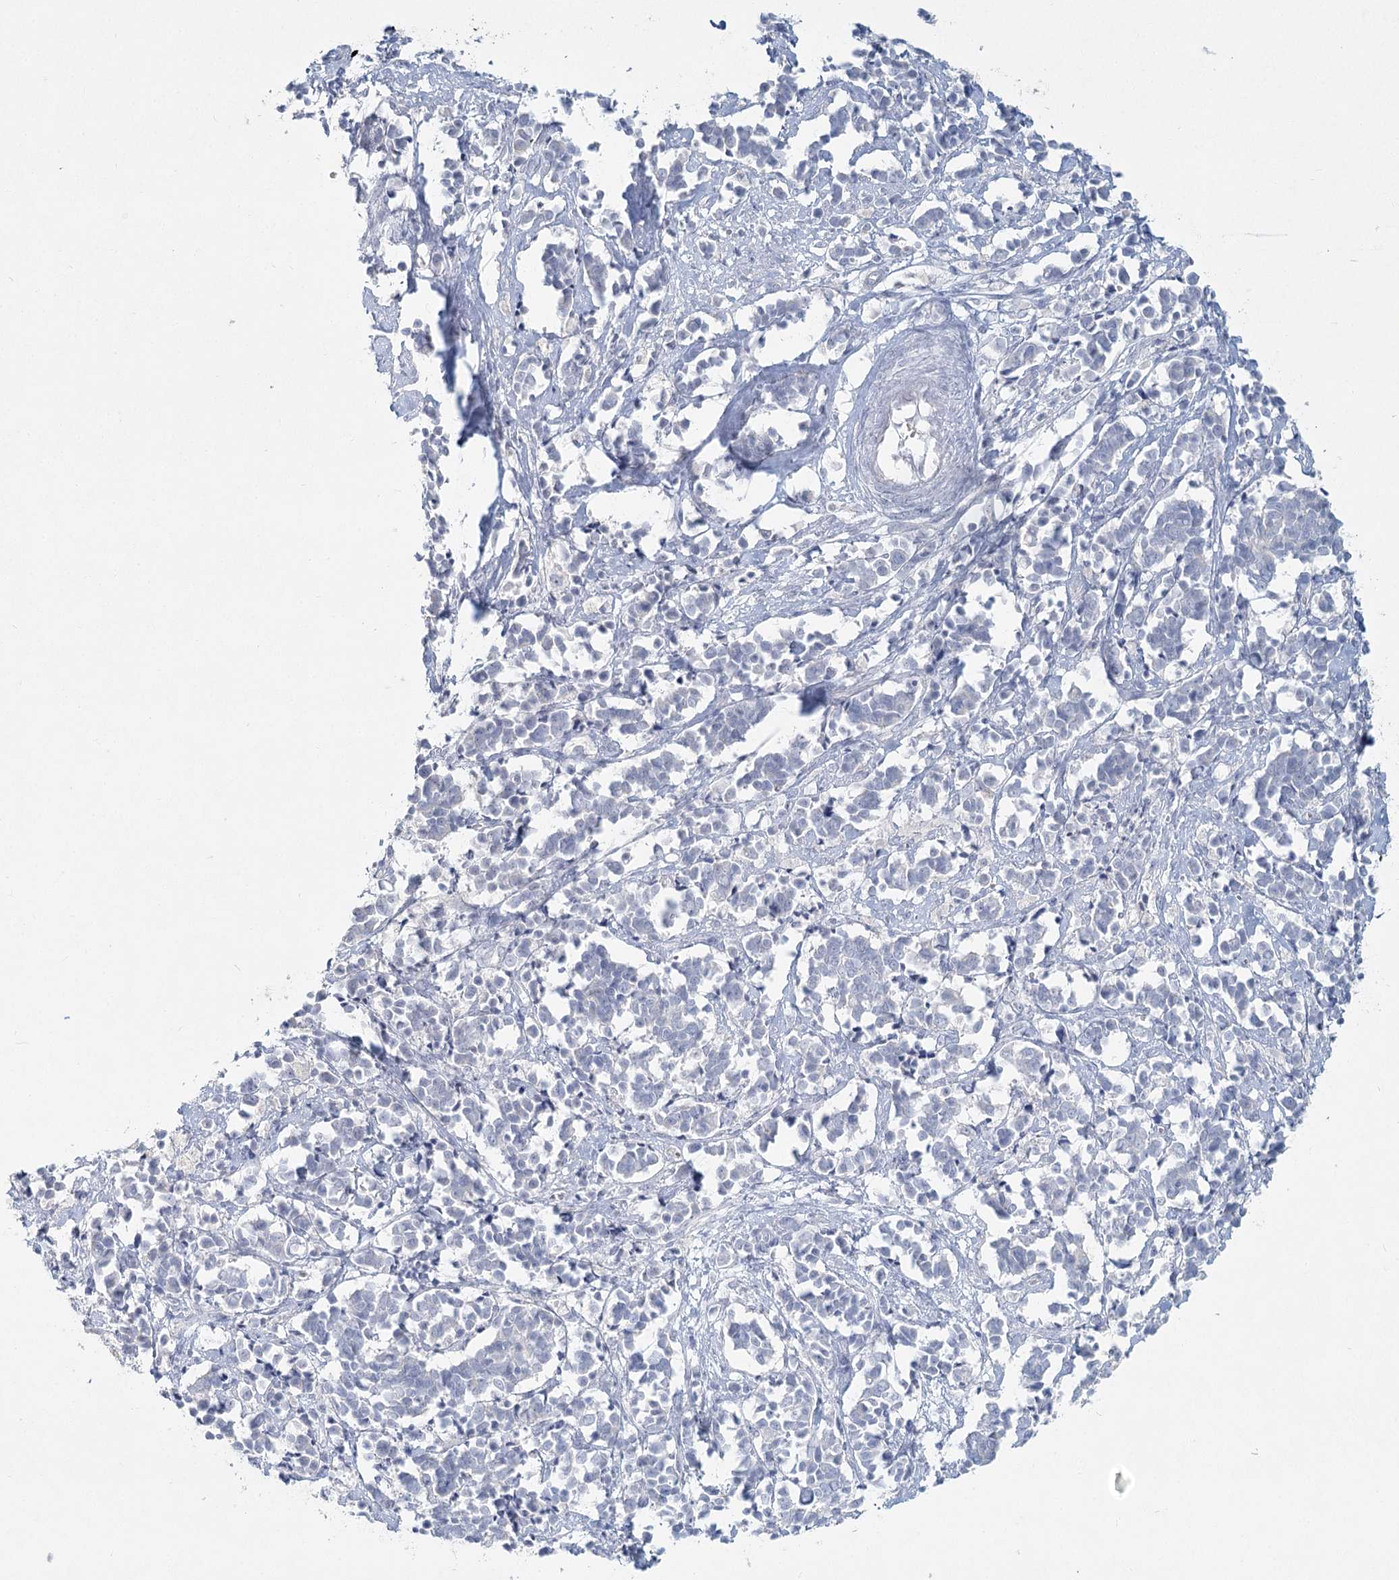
{"staining": {"intensity": "negative", "quantity": "none", "location": "none"}, "tissue": "cervical cancer", "cell_type": "Tumor cells", "image_type": "cancer", "snomed": [{"axis": "morphology", "description": "Normal tissue, NOS"}, {"axis": "morphology", "description": "Squamous cell carcinoma, NOS"}, {"axis": "topography", "description": "Cervix"}], "caption": "Immunohistochemistry (IHC) of squamous cell carcinoma (cervical) displays no staining in tumor cells.", "gene": "LRP2BP", "patient": {"sex": "female", "age": 35}}